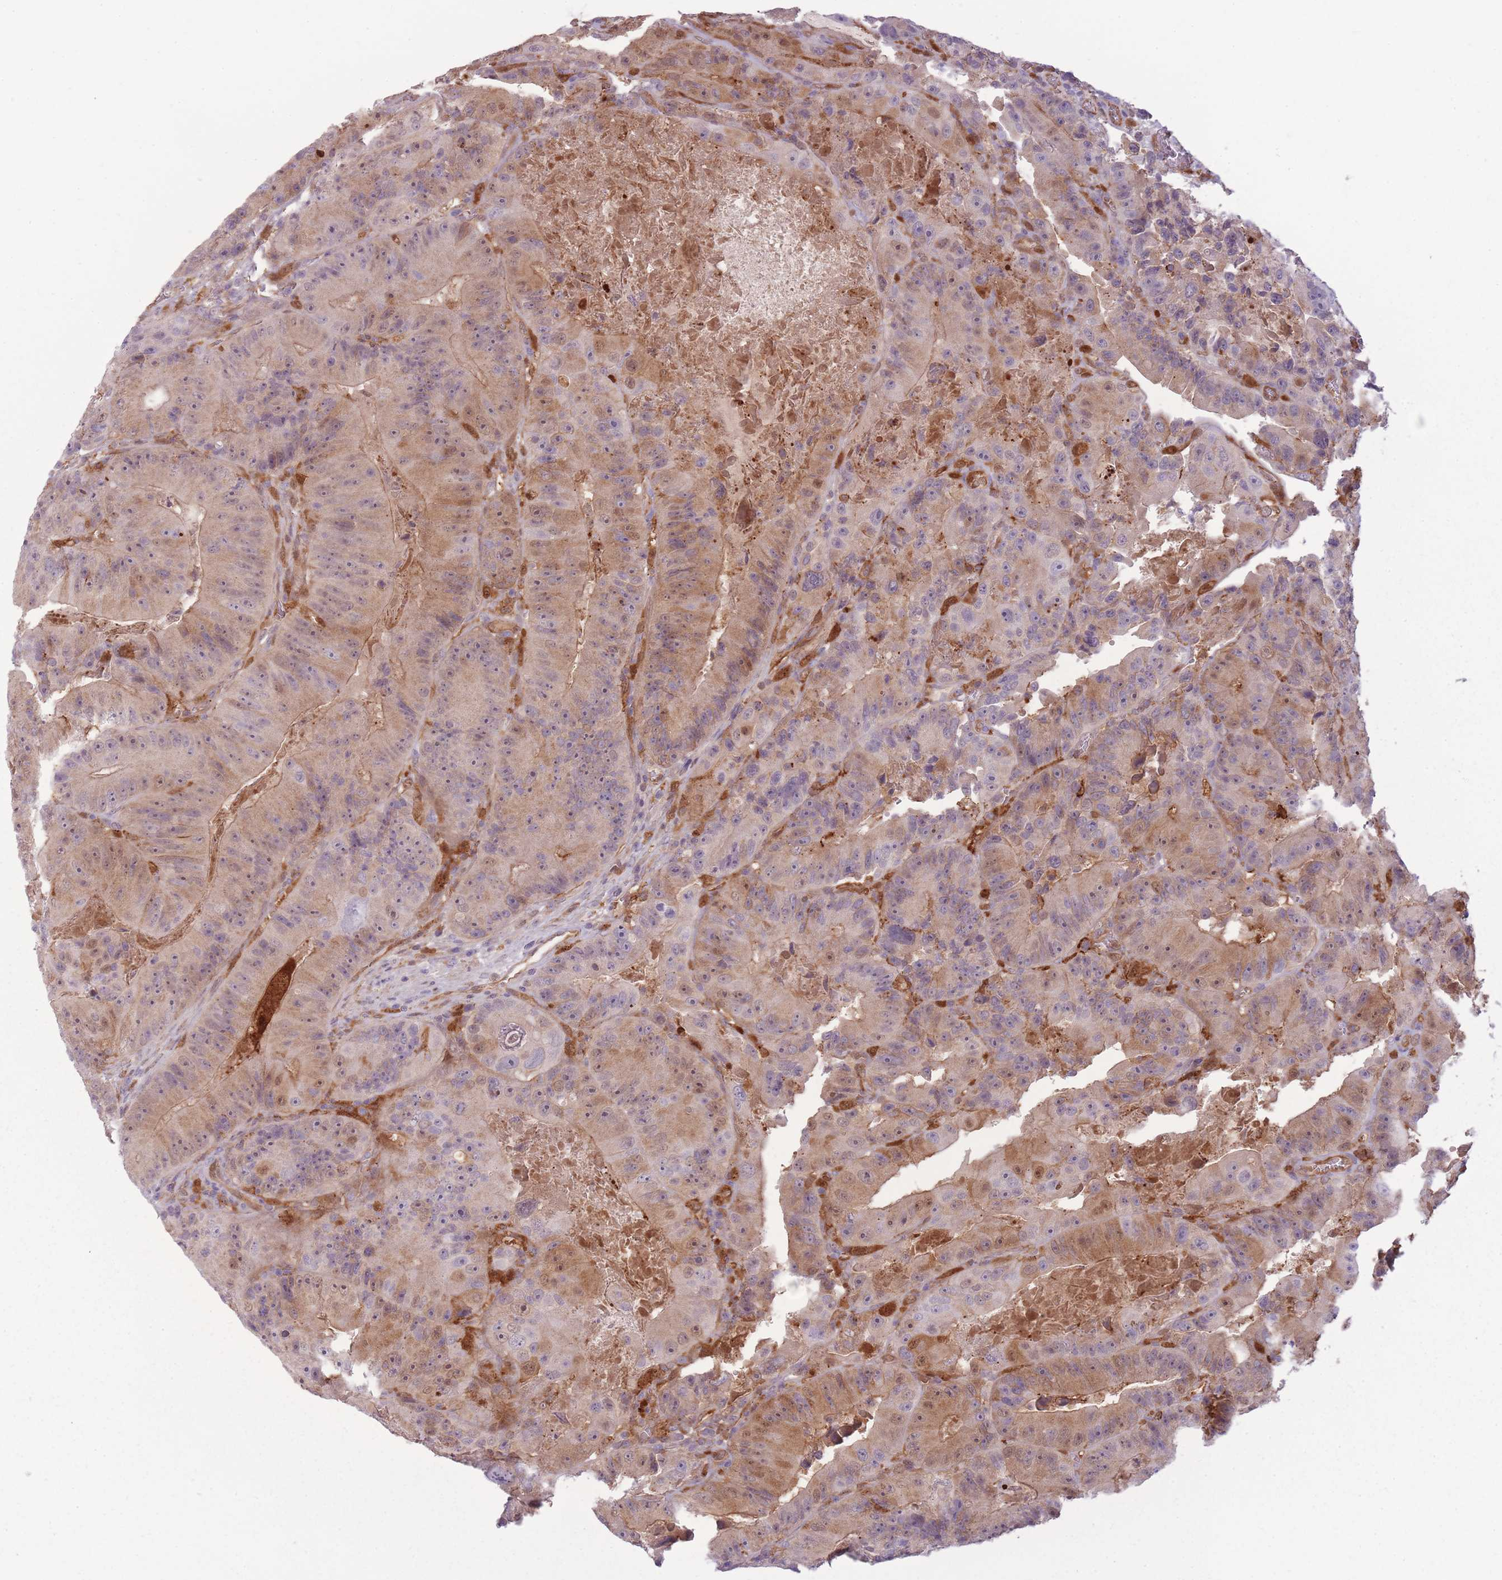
{"staining": {"intensity": "moderate", "quantity": ">75%", "location": "cytoplasmic/membranous,nuclear"}, "tissue": "colorectal cancer", "cell_type": "Tumor cells", "image_type": "cancer", "snomed": [{"axis": "morphology", "description": "Adenocarcinoma, NOS"}, {"axis": "topography", "description": "Colon"}], "caption": "Human colorectal cancer stained with a brown dye demonstrates moderate cytoplasmic/membranous and nuclear positive positivity in approximately >75% of tumor cells.", "gene": "LGALS9", "patient": {"sex": "female", "age": 86}}